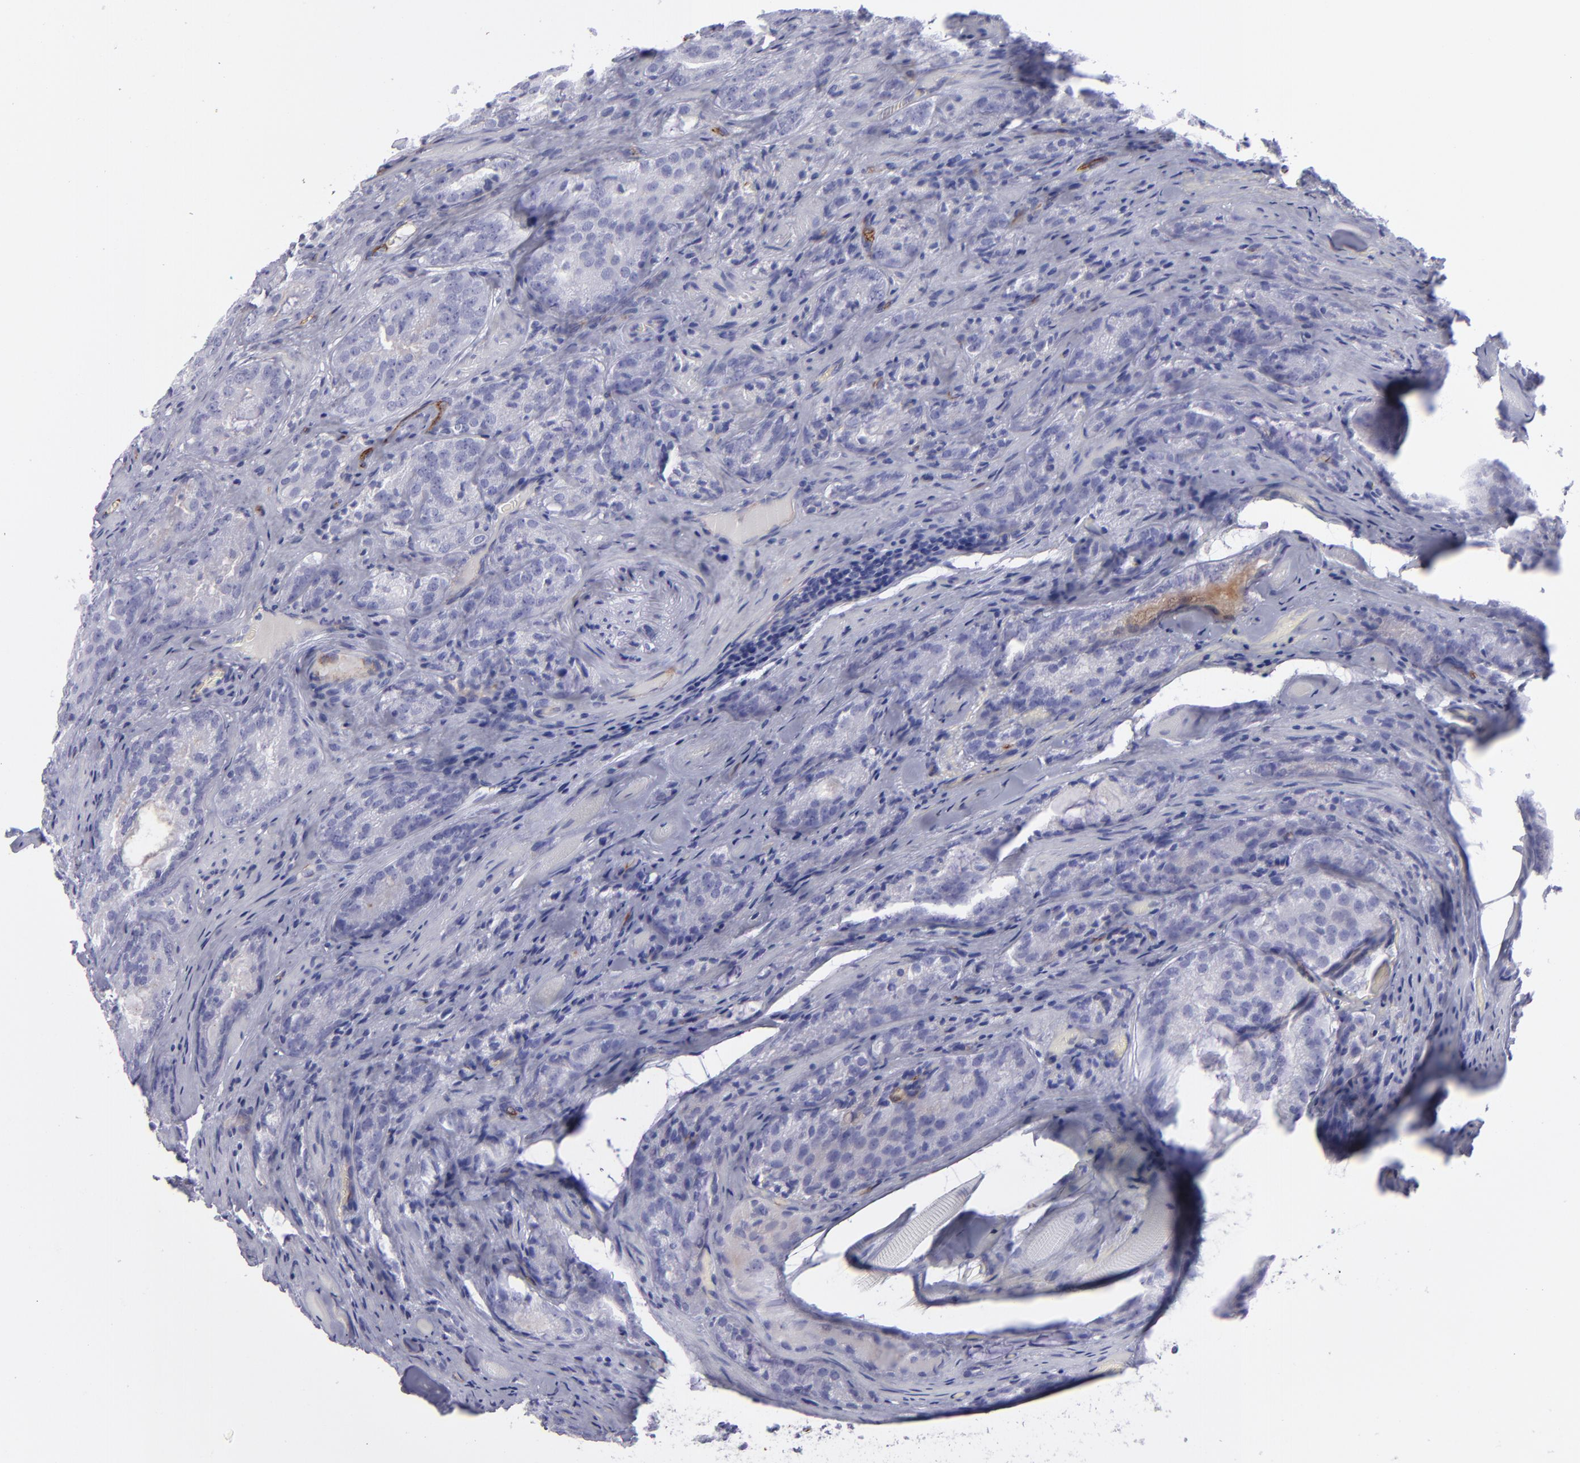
{"staining": {"intensity": "negative", "quantity": "none", "location": "none"}, "tissue": "prostate cancer", "cell_type": "Tumor cells", "image_type": "cancer", "snomed": [{"axis": "morphology", "description": "Adenocarcinoma, Medium grade"}, {"axis": "topography", "description": "Prostate"}], "caption": "DAB immunohistochemical staining of medium-grade adenocarcinoma (prostate) exhibits no significant staining in tumor cells. (DAB (3,3'-diaminobenzidine) IHC, high magnification).", "gene": "ACE", "patient": {"sex": "male", "age": 60}}